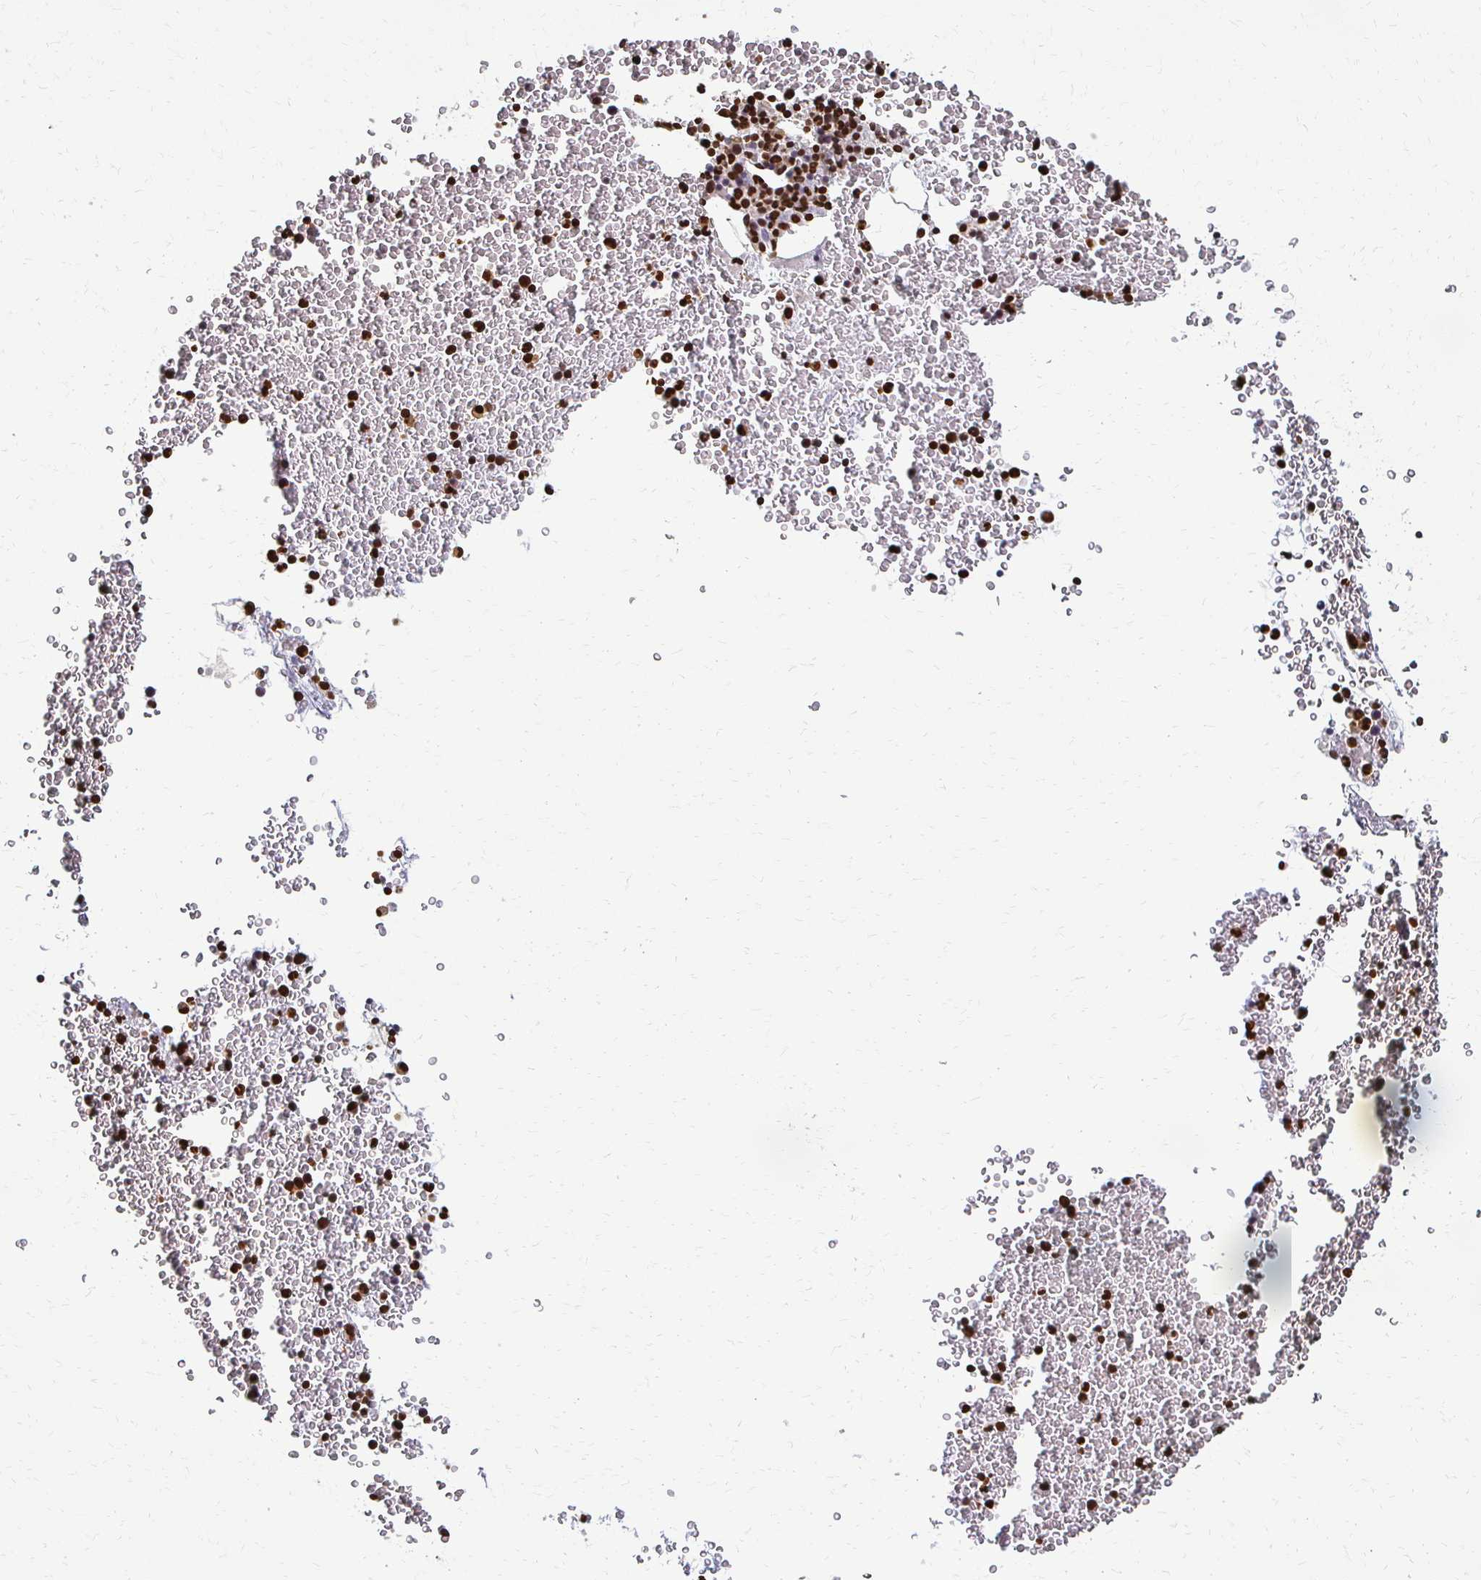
{"staining": {"intensity": "strong", "quantity": "25%-75%", "location": "nuclear"}, "tissue": "bone marrow", "cell_type": "Hematopoietic cells", "image_type": "normal", "snomed": [{"axis": "morphology", "description": "Normal tissue, NOS"}, {"axis": "topography", "description": "Bone marrow"}], "caption": "A high amount of strong nuclear staining is present in about 25%-75% of hematopoietic cells in unremarkable bone marrow. The staining was performed using DAB (3,3'-diaminobenzidine) to visualize the protein expression in brown, while the nuclei were stained in blue with hematoxylin (Magnification: 20x).", "gene": "HOXA9", "patient": {"sex": "female", "age": 26}}